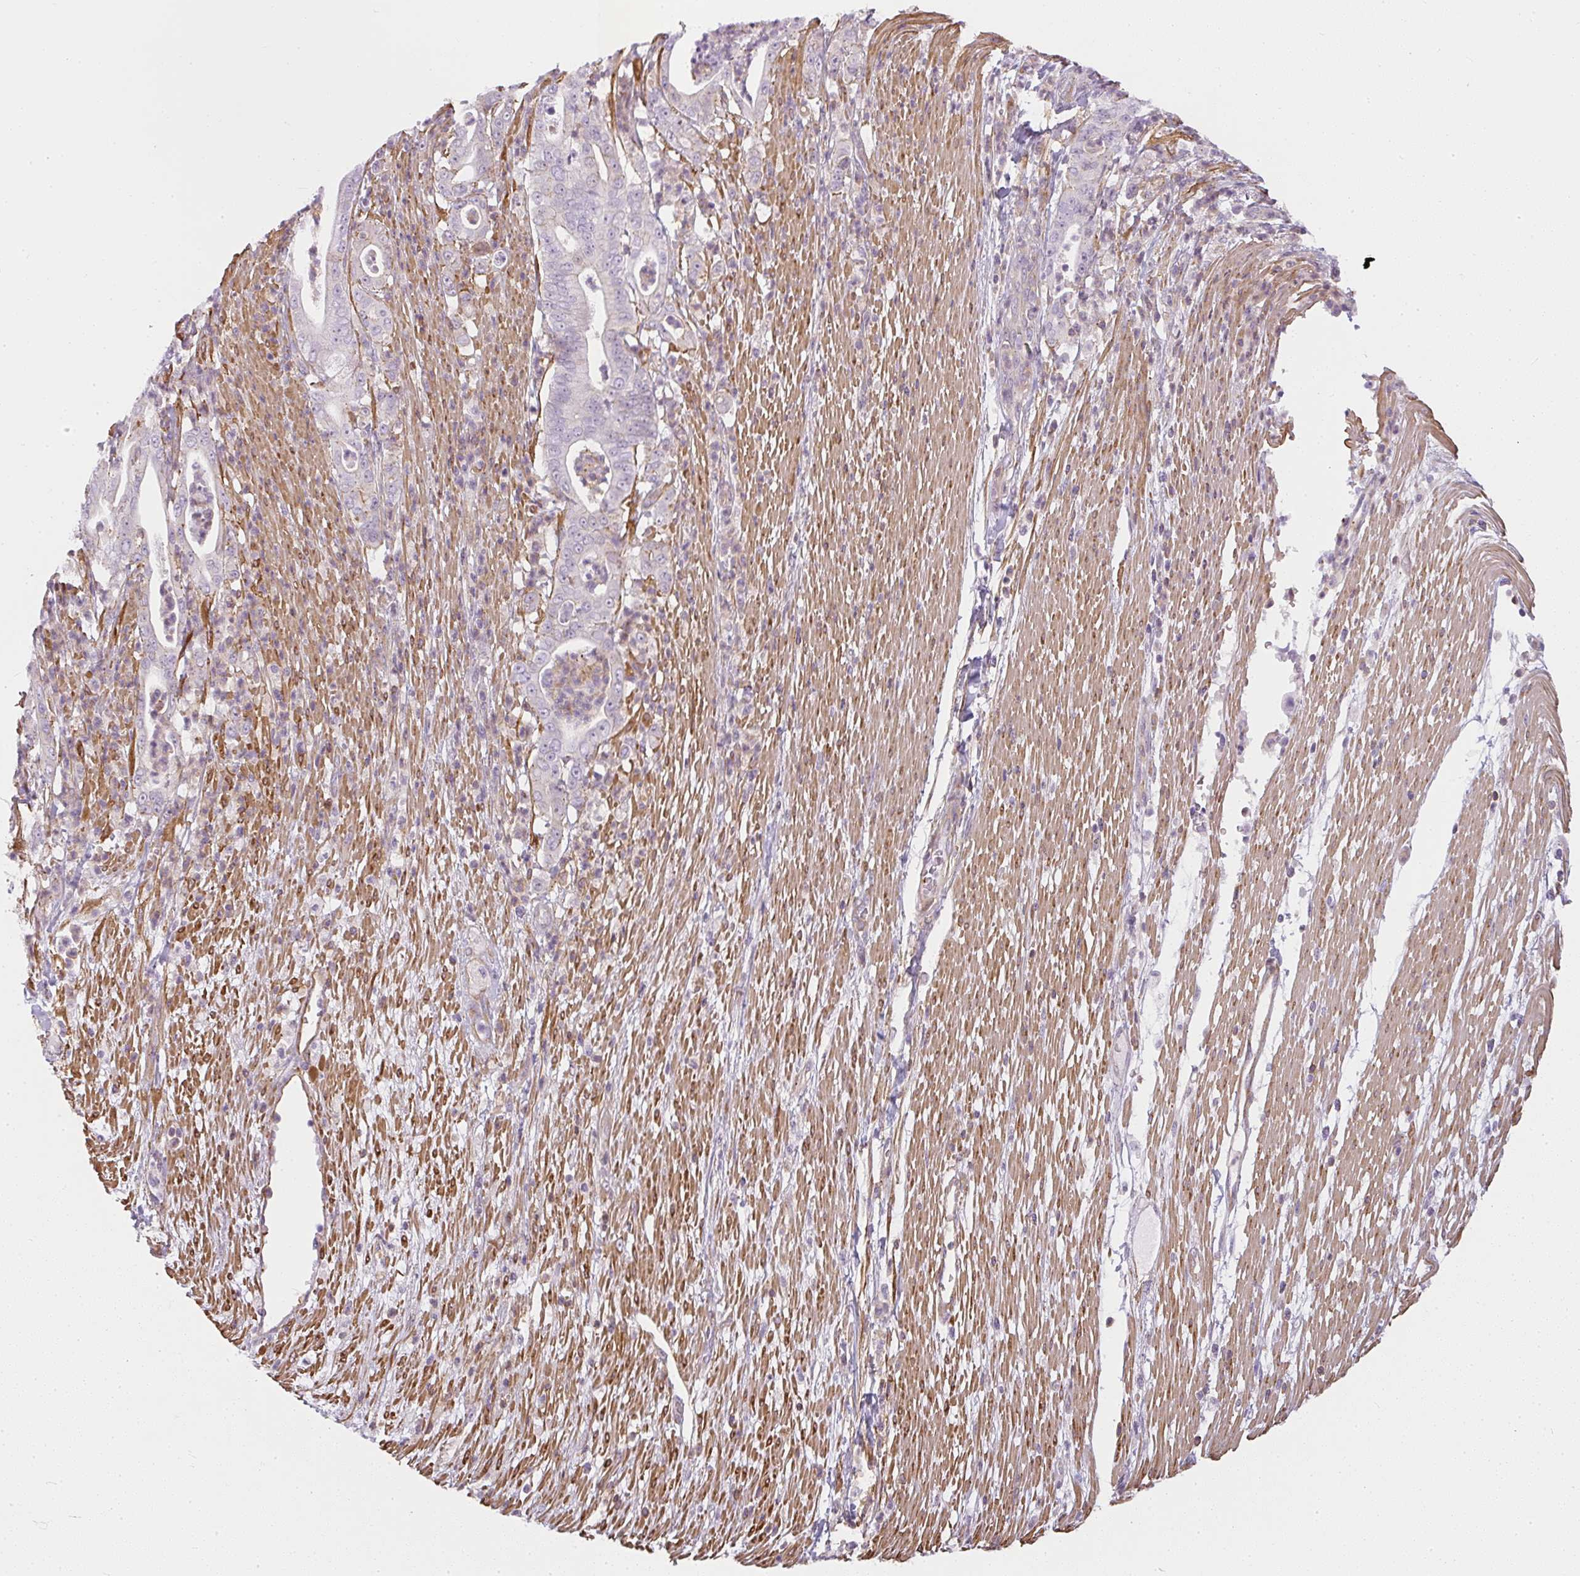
{"staining": {"intensity": "negative", "quantity": "none", "location": "none"}, "tissue": "pancreatic cancer", "cell_type": "Tumor cells", "image_type": "cancer", "snomed": [{"axis": "morphology", "description": "Adenocarcinoma, NOS"}, {"axis": "topography", "description": "Pancreas"}], "caption": "IHC image of neoplastic tissue: adenocarcinoma (pancreatic) stained with DAB (3,3'-diaminobenzidine) displays no significant protein expression in tumor cells. (Brightfield microscopy of DAB (3,3'-diaminobenzidine) immunohistochemistry (IHC) at high magnification).", "gene": "SULF1", "patient": {"sex": "male", "age": 71}}